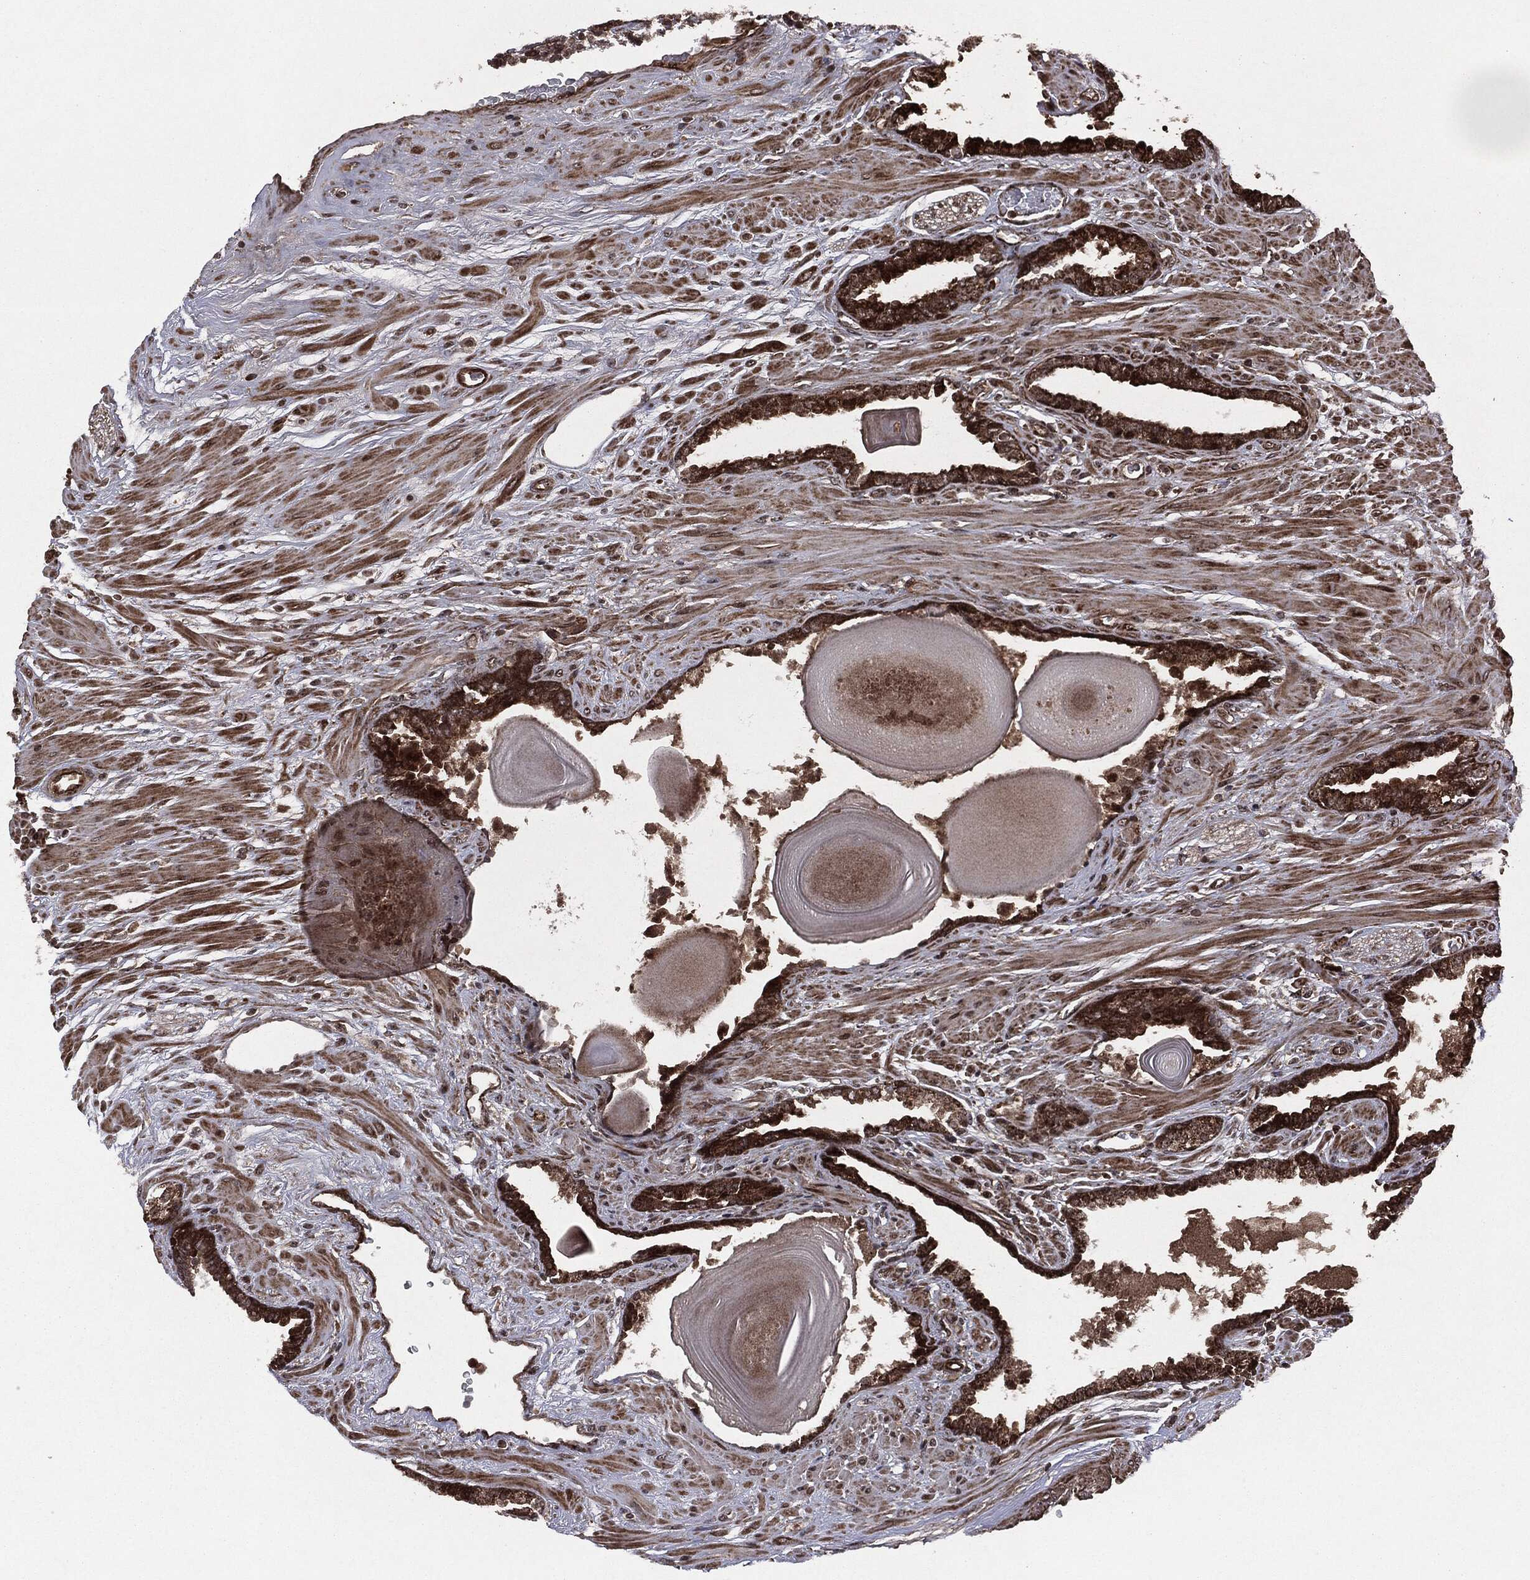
{"staining": {"intensity": "strong", "quantity": ">75%", "location": "cytoplasmic/membranous"}, "tissue": "prostate cancer", "cell_type": "Tumor cells", "image_type": "cancer", "snomed": [{"axis": "morphology", "description": "Adenocarcinoma, Low grade"}, {"axis": "topography", "description": "Prostate"}], "caption": "Tumor cells show high levels of strong cytoplasmic/membranous expression in approximately >75% of cells in human prostate cancer.", "gene": "CARD6", "patient": {"sex": "male", "age": 69}}